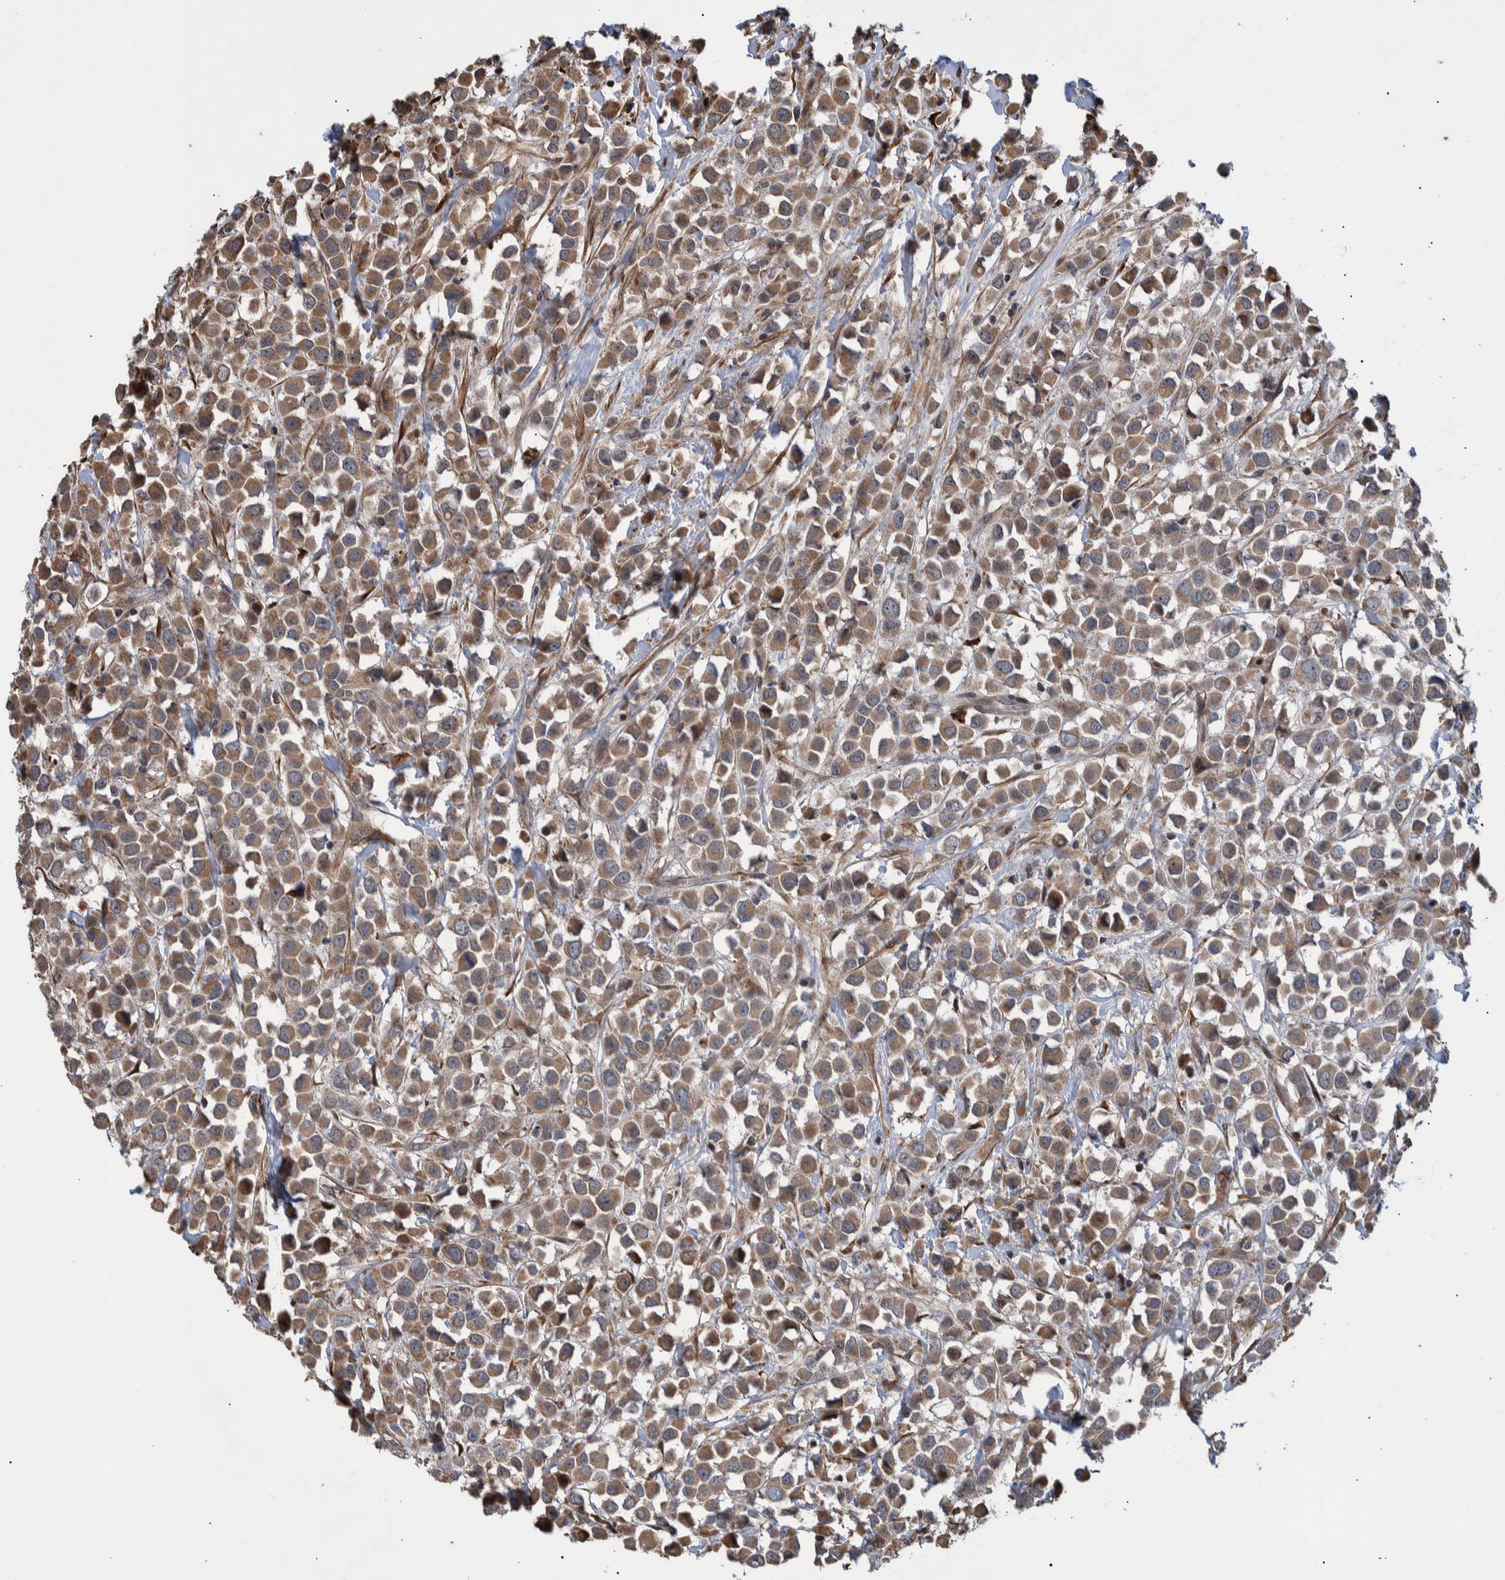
{"staining": {"intensity": "moderate", "quantity": ">75%", "location": "cytoplasmic/membranous"}, "tissue": "breast cancer", "cell_type": "Tumor cells", "image_type": "cancer", "snomed": [{"axis": "morphology", "description": "Duct carcinoma"}, {"axis": "topography", "description": "Breast"}], "caption": "Immunohistochemical staining of human breast cancer exhibits medium levels of moderate cytoplasmic/membranous positivity in about >75% of tumor cells.", "gene": "B3GNTL1", "patient": {"sex": "female", "age": 61}}